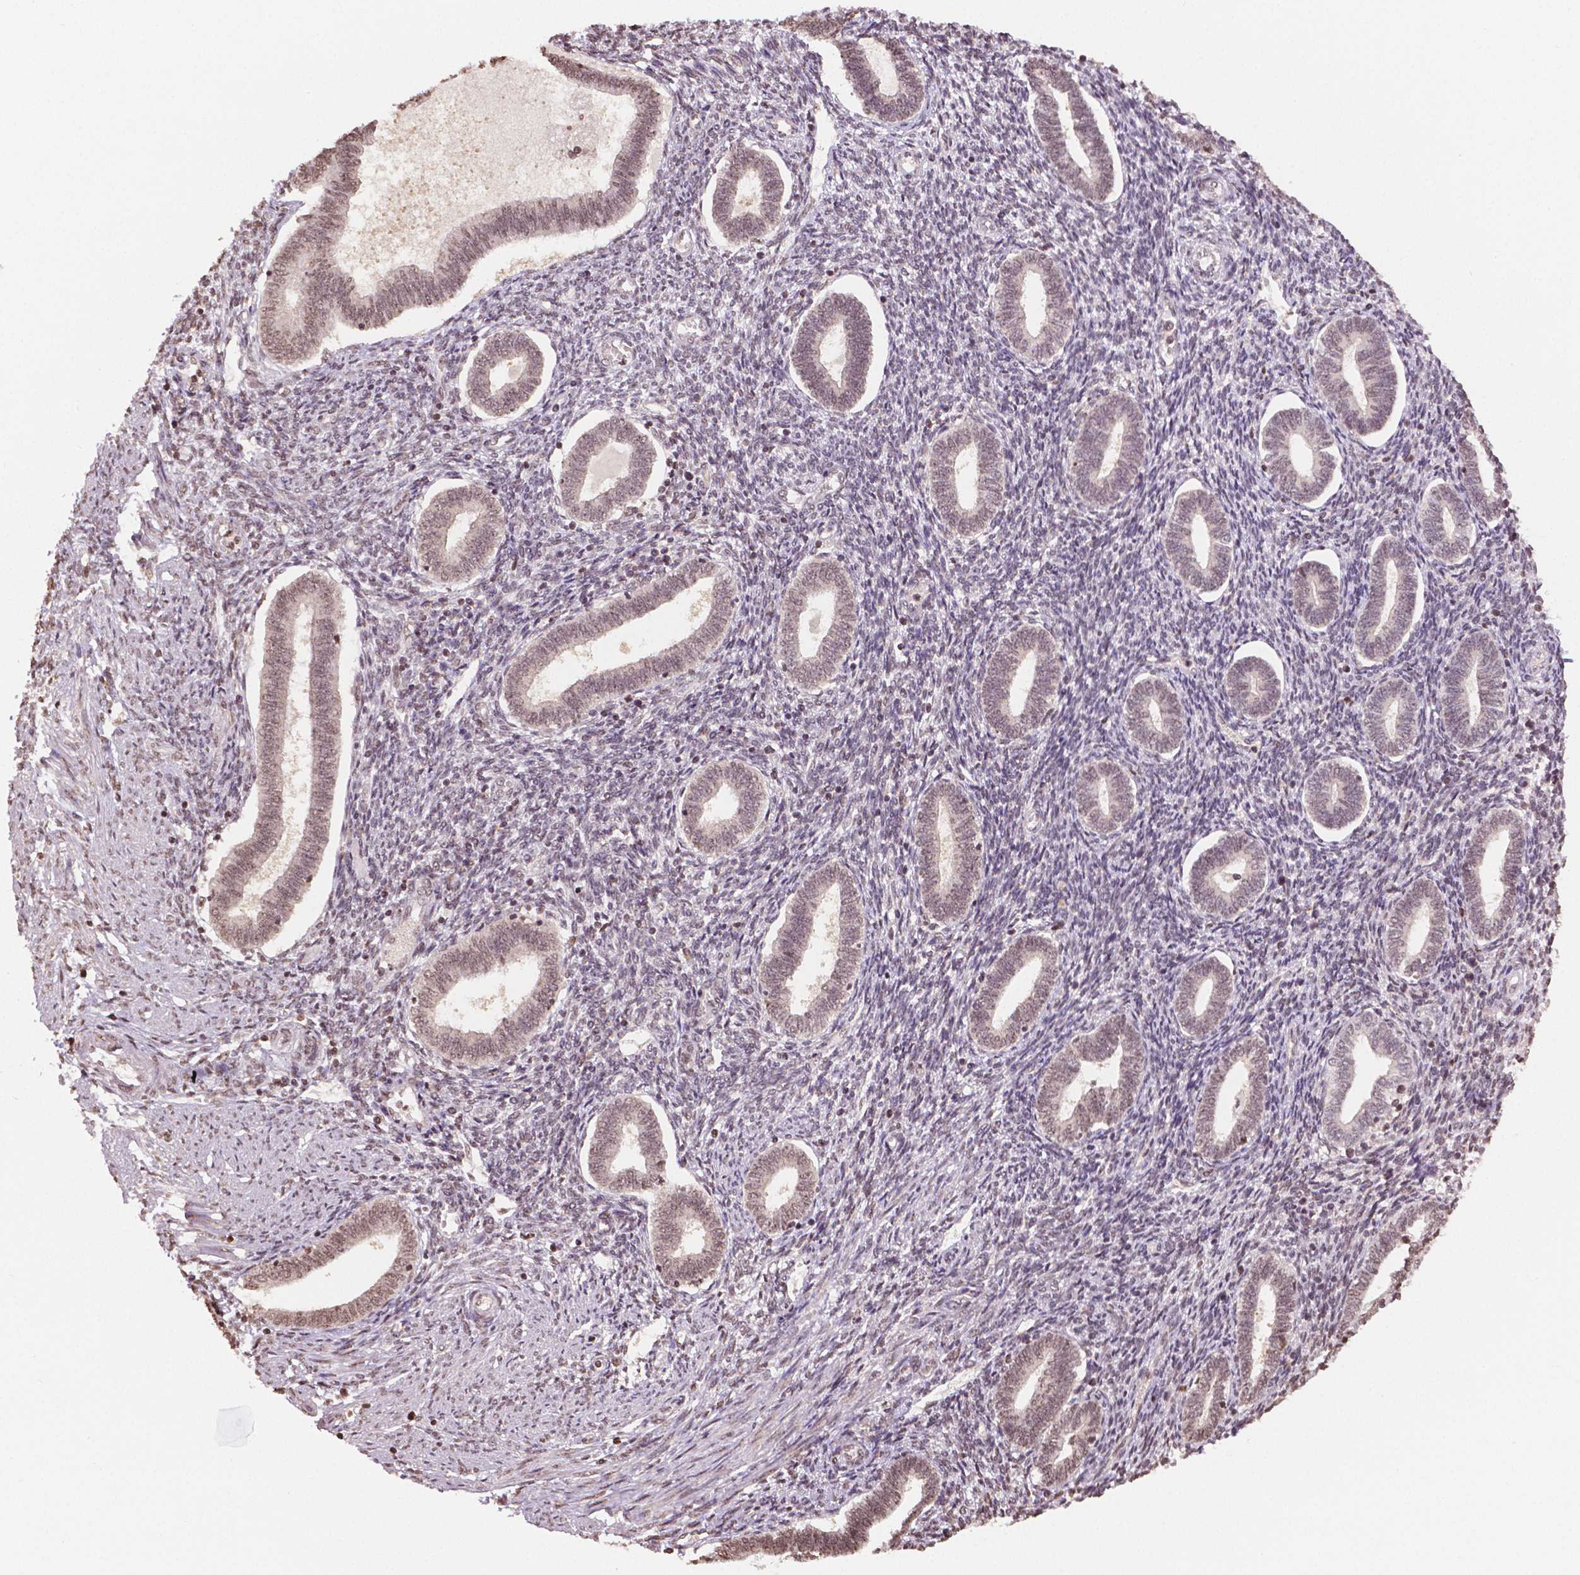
{"staining": {"intensity": "weak", "quantity": "25%-75%", "location": "nuclear"}, "tissue": "endometrium", "cell_type": "Cells in endometrial stroma", "image_type": "normal", "snomed": [{"axis": "morphology", "description": "Normal tissue, NOS"}, {"axis": "topography", "description": "Endometrium"}], "caption": "DAB (3,3'-diaminobenzidine) immunohistochemical staining of benign endometrium reveals weak nuclear protein positivity in about 25%-75% of cells in endometrial stroma. The staining was performed using DAB to visualize the protein expression in brown, while the nuclei were stained in blue with hematoxylin (Magnification: 20x).", "gene": "DEK", "patient": {"sex": "female", "age": 42}}